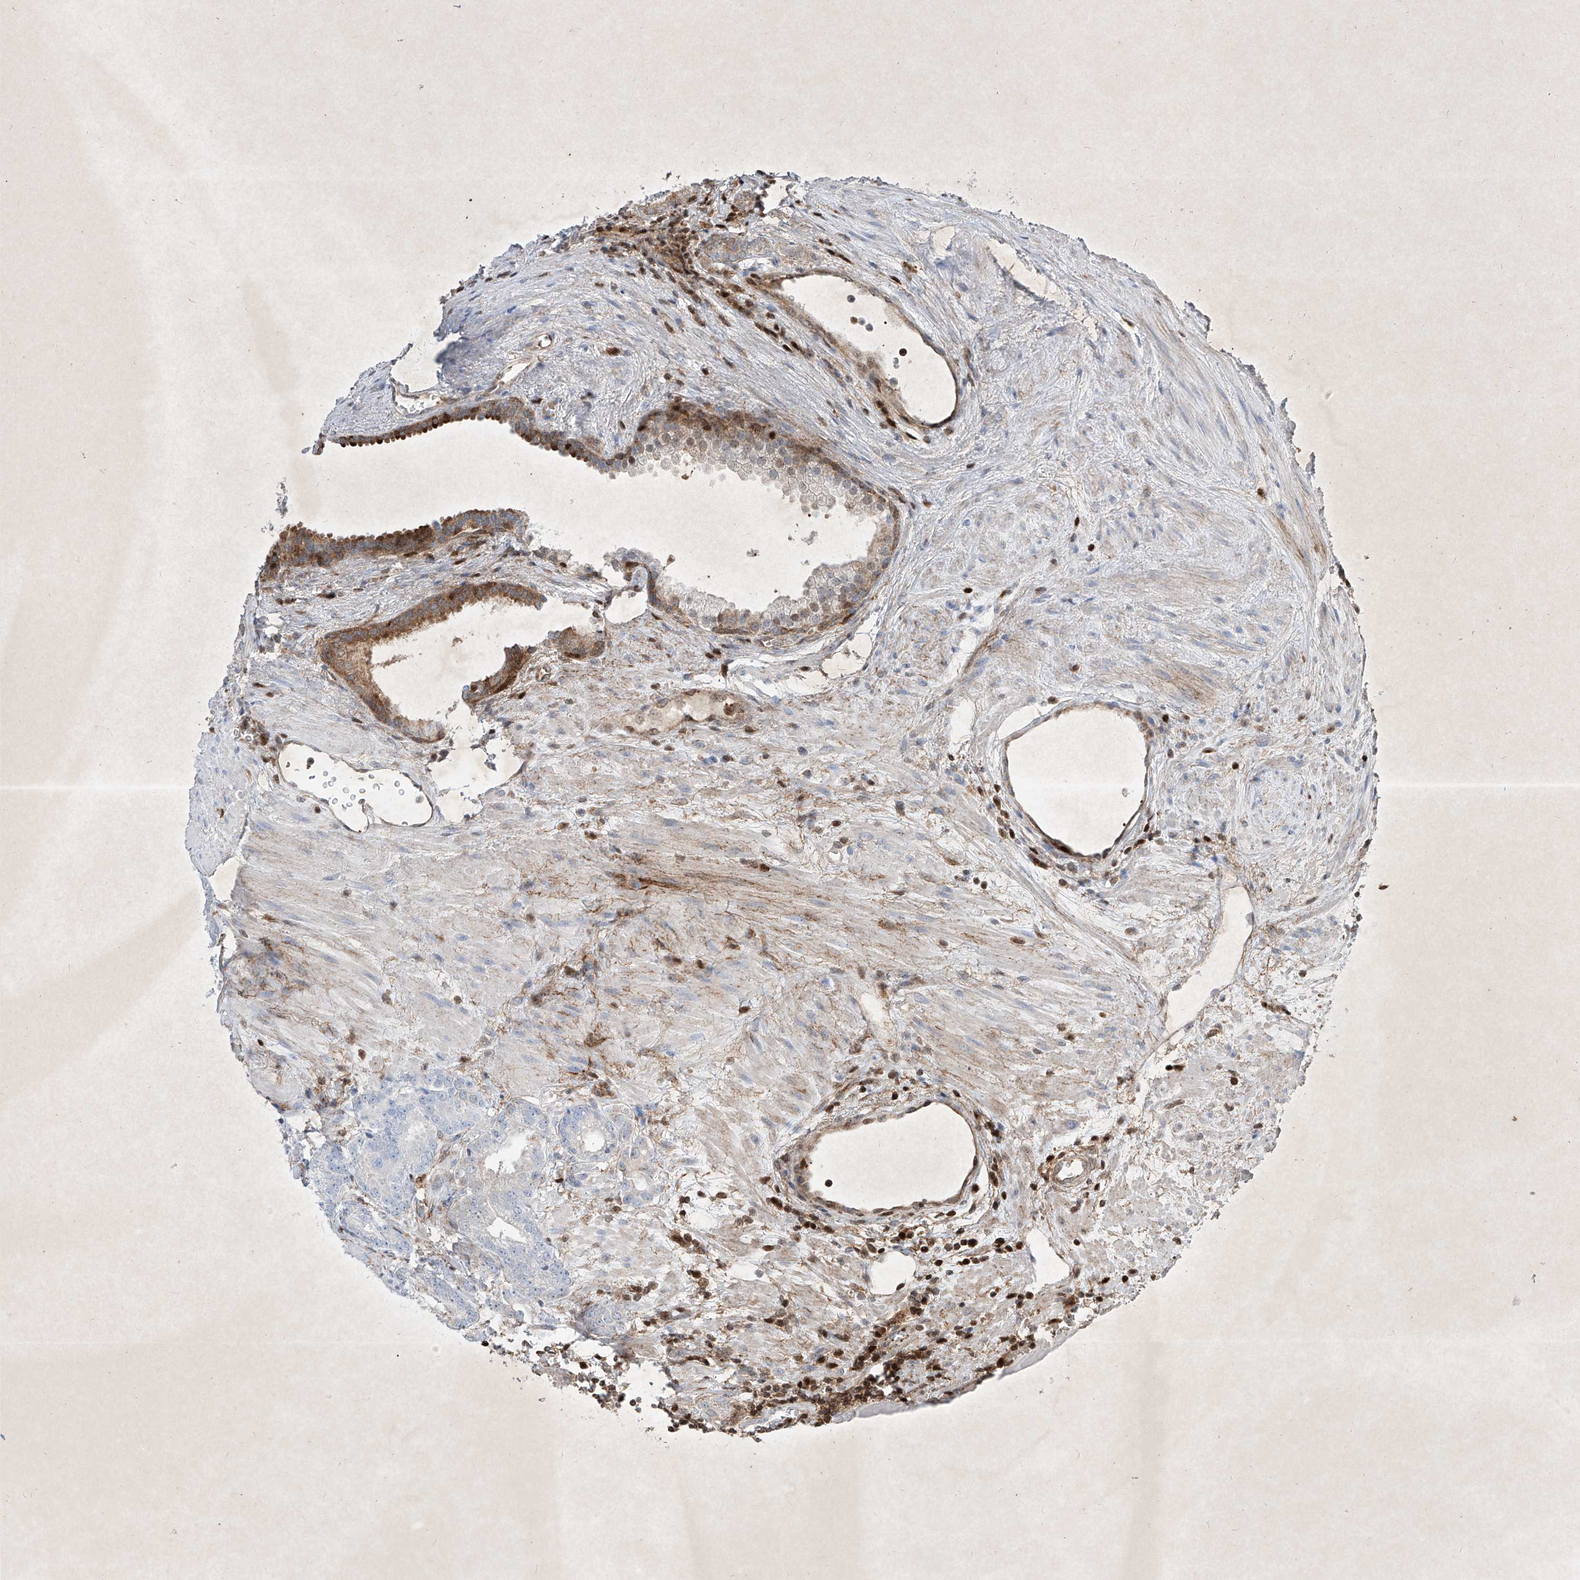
{"staining": {"intensity": "negative", "quantity": "none", "location": "none"}, "tissue": "prostate cancer", "cell_type": "Tumor cells", "image_type": "cancer", "snomed": [{"axis": "morphology", "description": "Normal morphology"}, {"axis": "morphology", "description": "Adenocarcinoma, Low grade"}, {"axis": "topography", "description": "Prostate"}], "caption": "An IHC histopathology image of prostate cancer is shown. There is no staining in tumor cells of prostate cancer. (DAB (3,3'-diaminobenzidine) IHC, high magnification).", "gene": "PSMB10", "patient": {"sex": "male", "age": 72}}